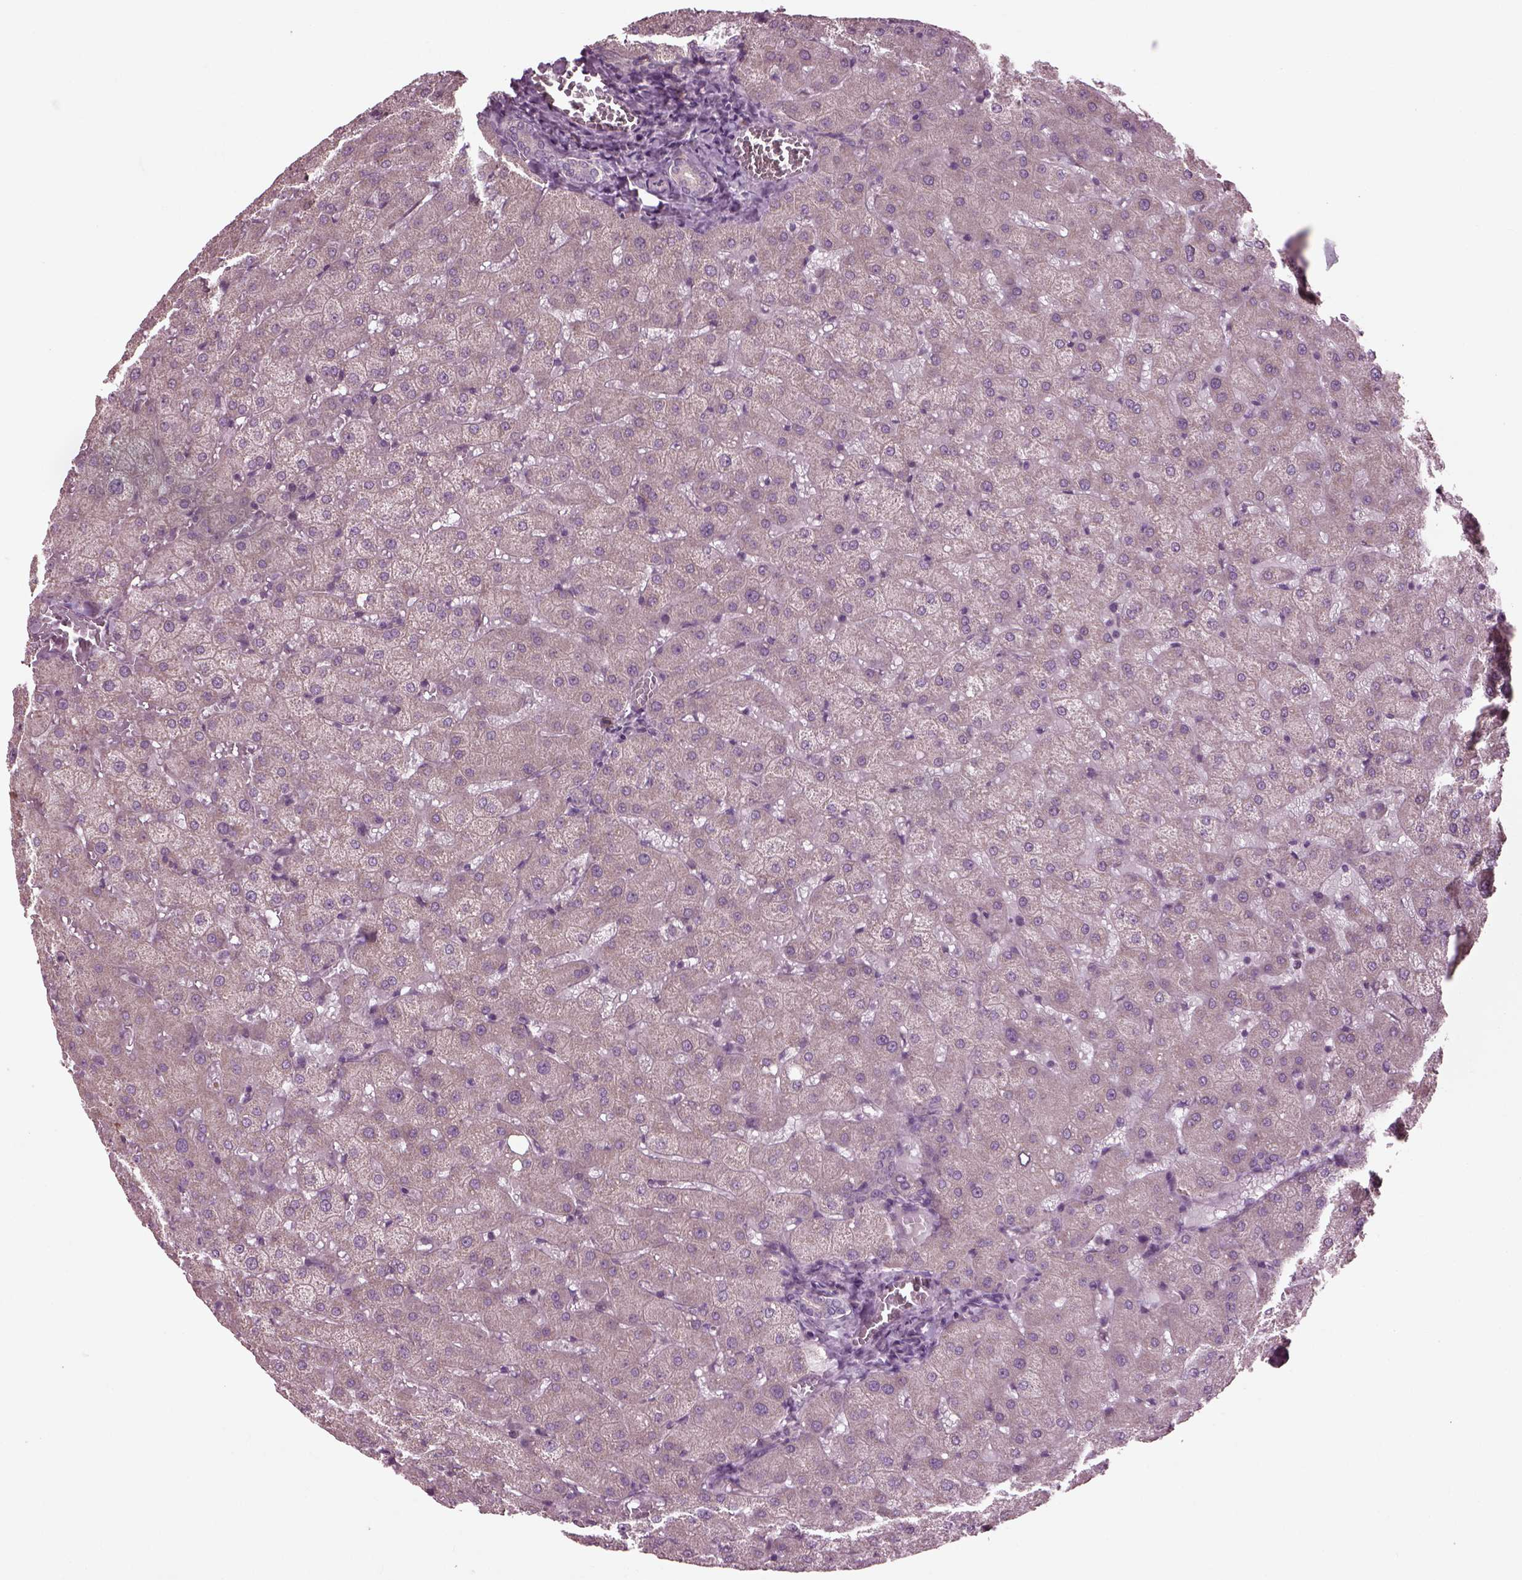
{"staining": {"intensity": "negative", "quantity": "none", "location": "none"}, "tissue": "liver", "cell_type": "Cholangiocytes", "image_type": "normal", "snomed": [{"axis": "morphology", "description": "Normal tissue, NOS"}, {"axis": "topography", "description": "Liver"}], "caption": "The histopathology image demonstrates no significant staining in cholangiocytes of liver. (DAB IHC visualized using brightfield microscopy, high magnification).", "gene": "CABP5", "patient": {"sex": "female", "age": 50}}